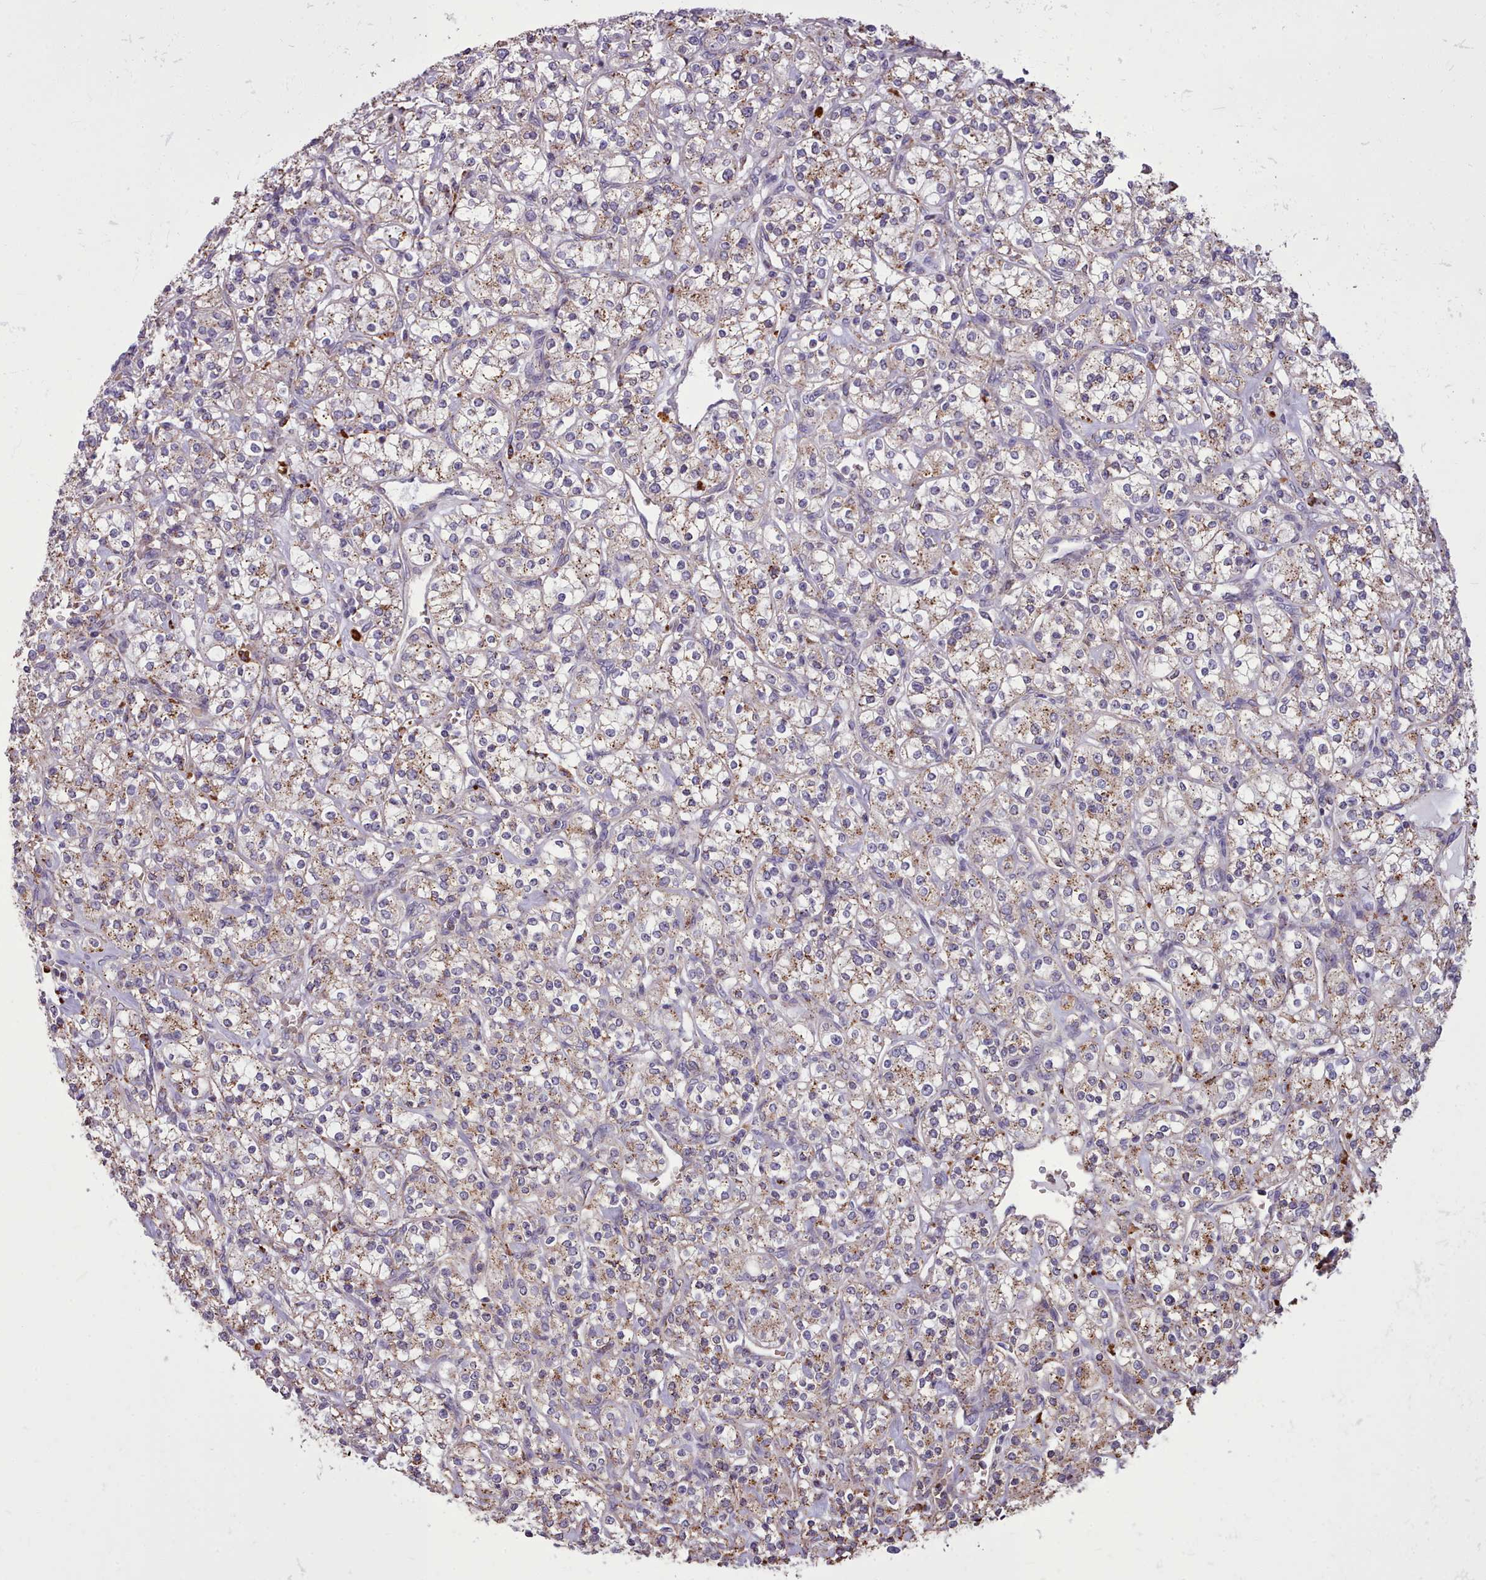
{"staining": {"intensity": "weak", "quantity": "25%-75%", "location": "cytoplasmic/membranous"}, "tissue": "renal cancer", "cell_type": "Tumor cells", "image_type": "cancer", "snomed": [{"axis": "morphology", "description": "Adenocarcinoma, NOS"}, {"axis": "topography", "description": "Kidney"}], "caption": "Immunohistochemical staining of adenocarcinoma (renal) exhibits low levels of weak cytoplasmic/membranous protein staining in approximately 25%-75% of tumor cells.", "gene": "PACSIN3", "patient": {"sex": "male", "age": 77}}